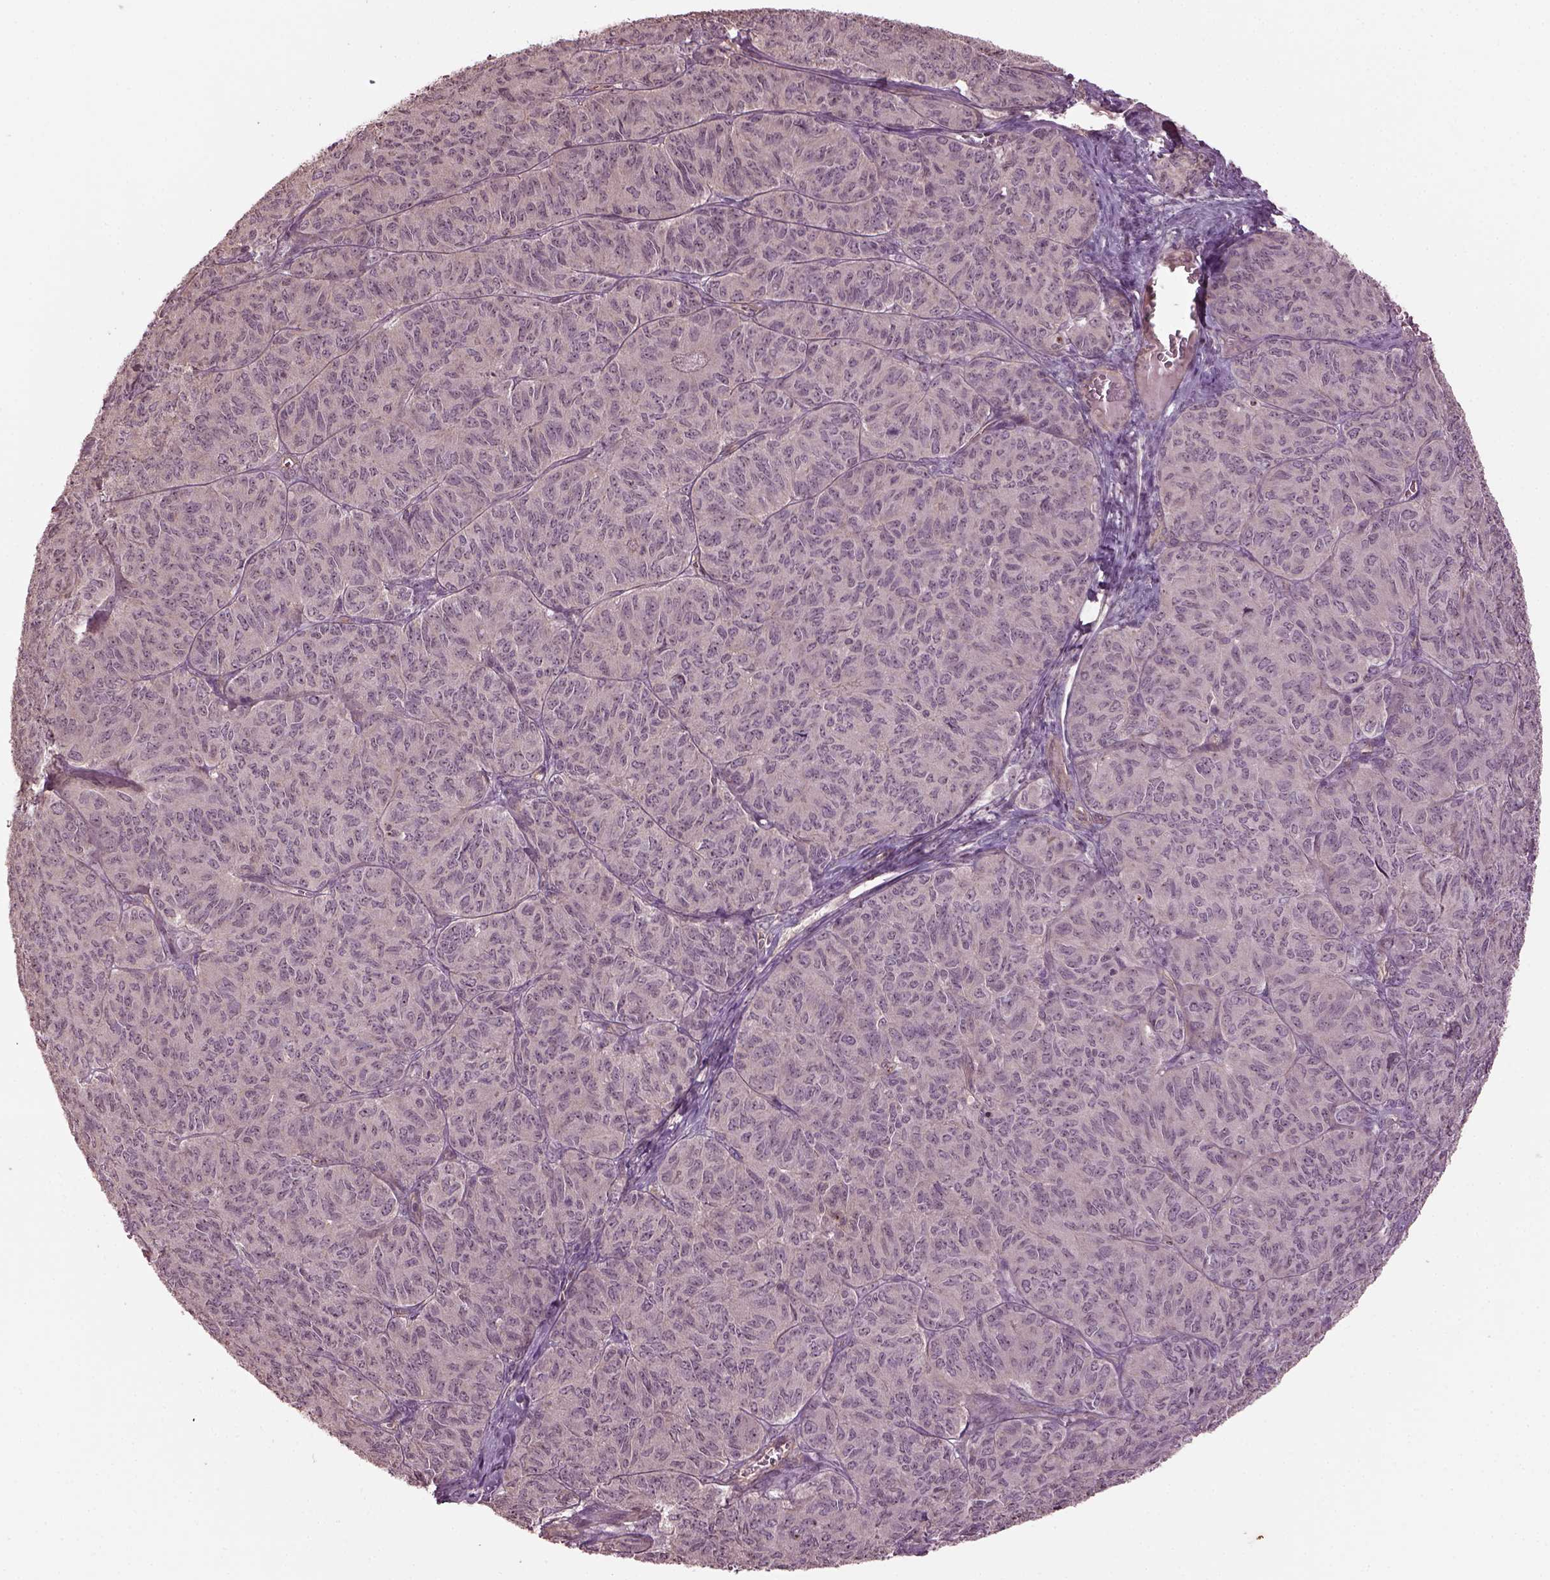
{"staining": {"intensity": "negative", "quantity": "none", "location": "none"}, "tissue": "ovarian cancer", "cell_type": "Tumor cells", "image_type": "cancer", "snomed": [{"axis": "morphology", "description": "Carcinoma, endometroid"}, {"axis": "topography", "description": "Ovary"}], "caption": "Immunohistochemistry (IHC) of ovarian cancer (endometroid carcinoma) exhibits no expression in tumor cells.", "gene": "GNRH1", "patient": {"sex": "female", "age": 80}}